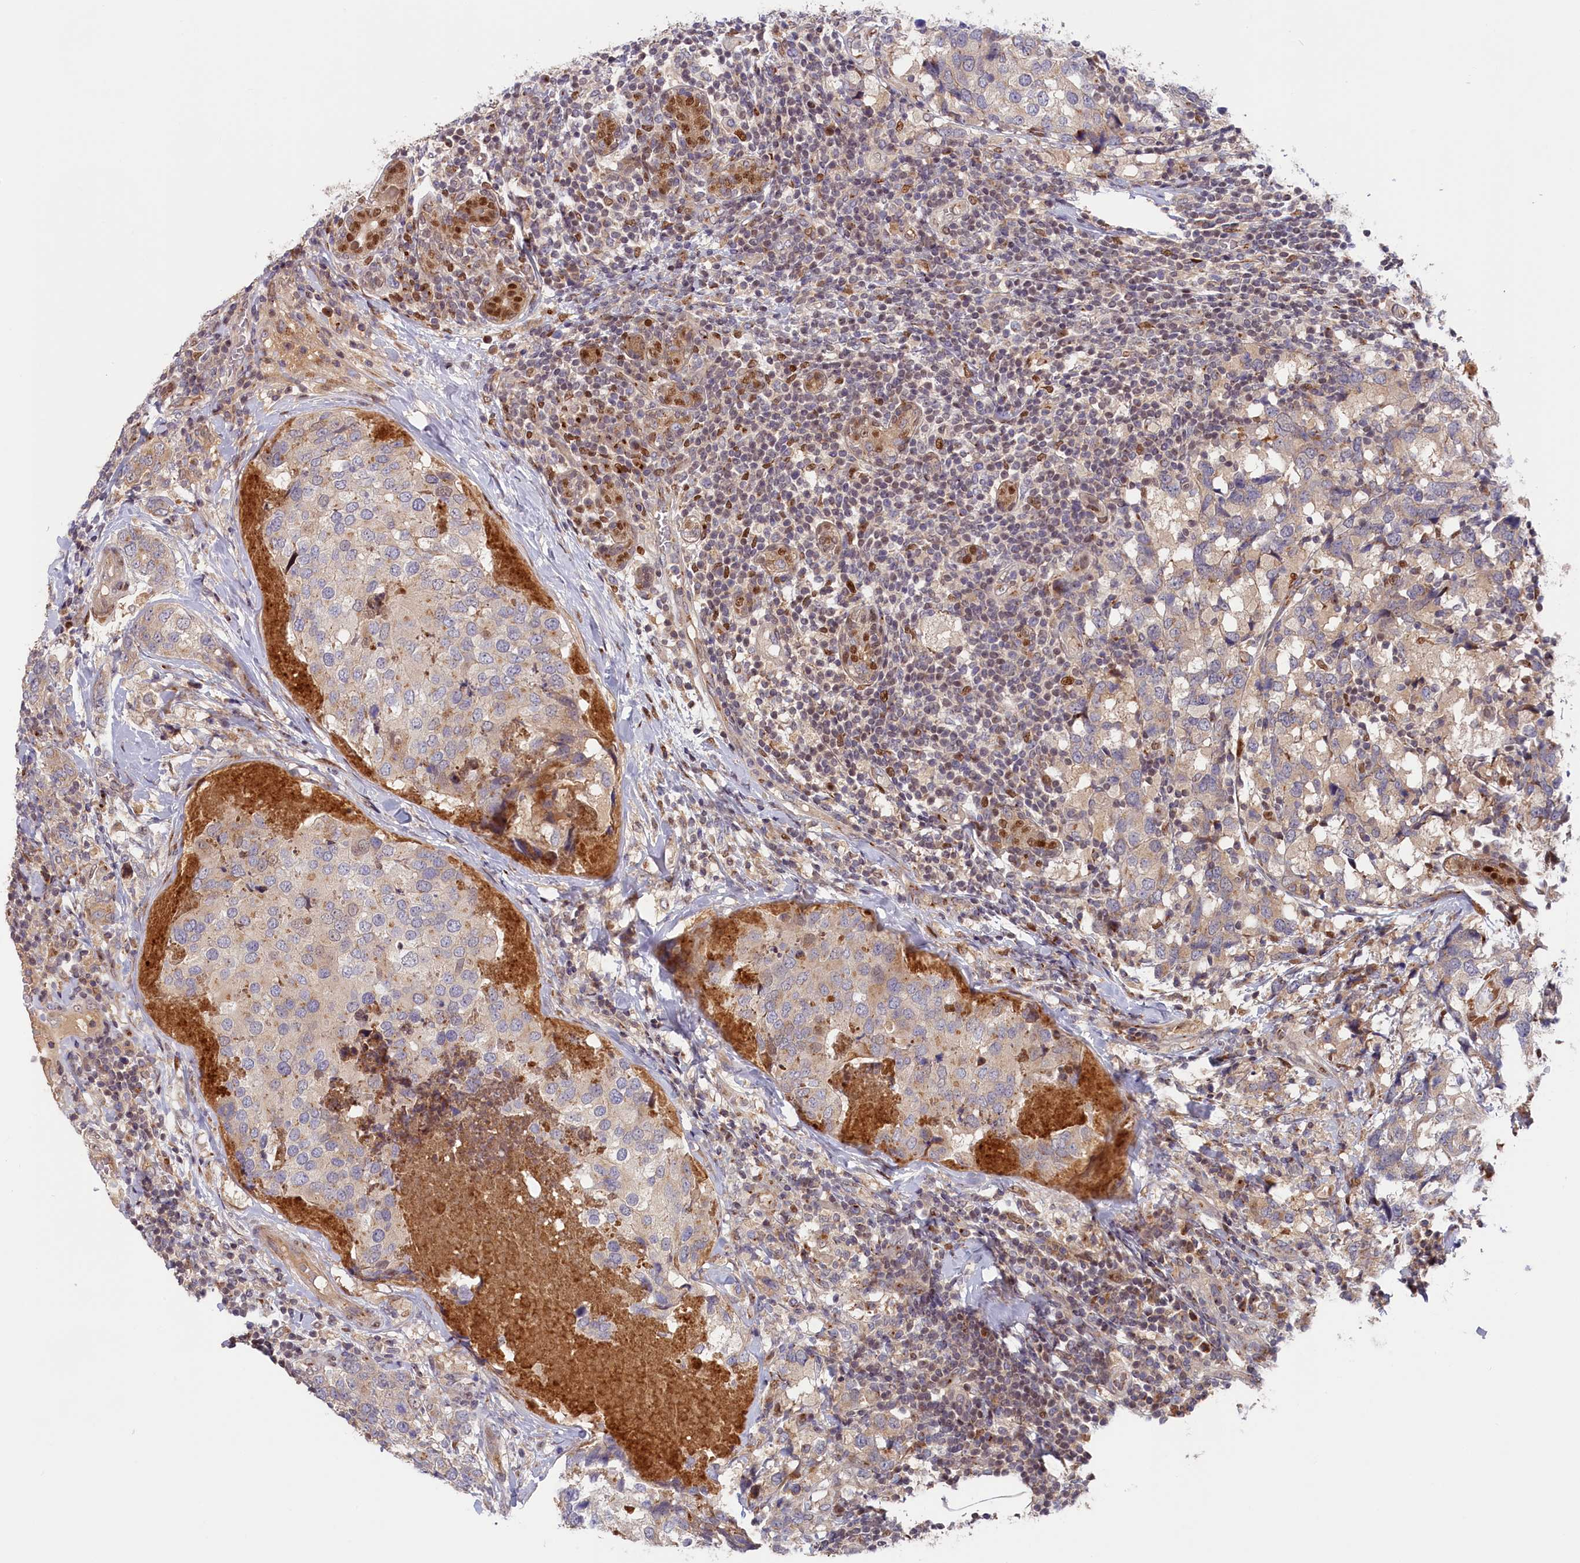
{"staining": {"intensity": "negative", "quantity": "none", "location": "none"}, "tissue": "breast cancer", "cell_type": "Tumor cells", "image_type": "cancer", "snomed": [{"axis": "morphology", "description": "Lobular carcinoma"}, {"axis": "topography", "description": "Breast"}], "caption": "DAB (3,3'-diaminobenzidine) immunohistochemical staining of human breast cancer exhibits no significant expression in tumor cells.", "gene": "CHST12", "patient": {"sex": "female", "age": 59}}